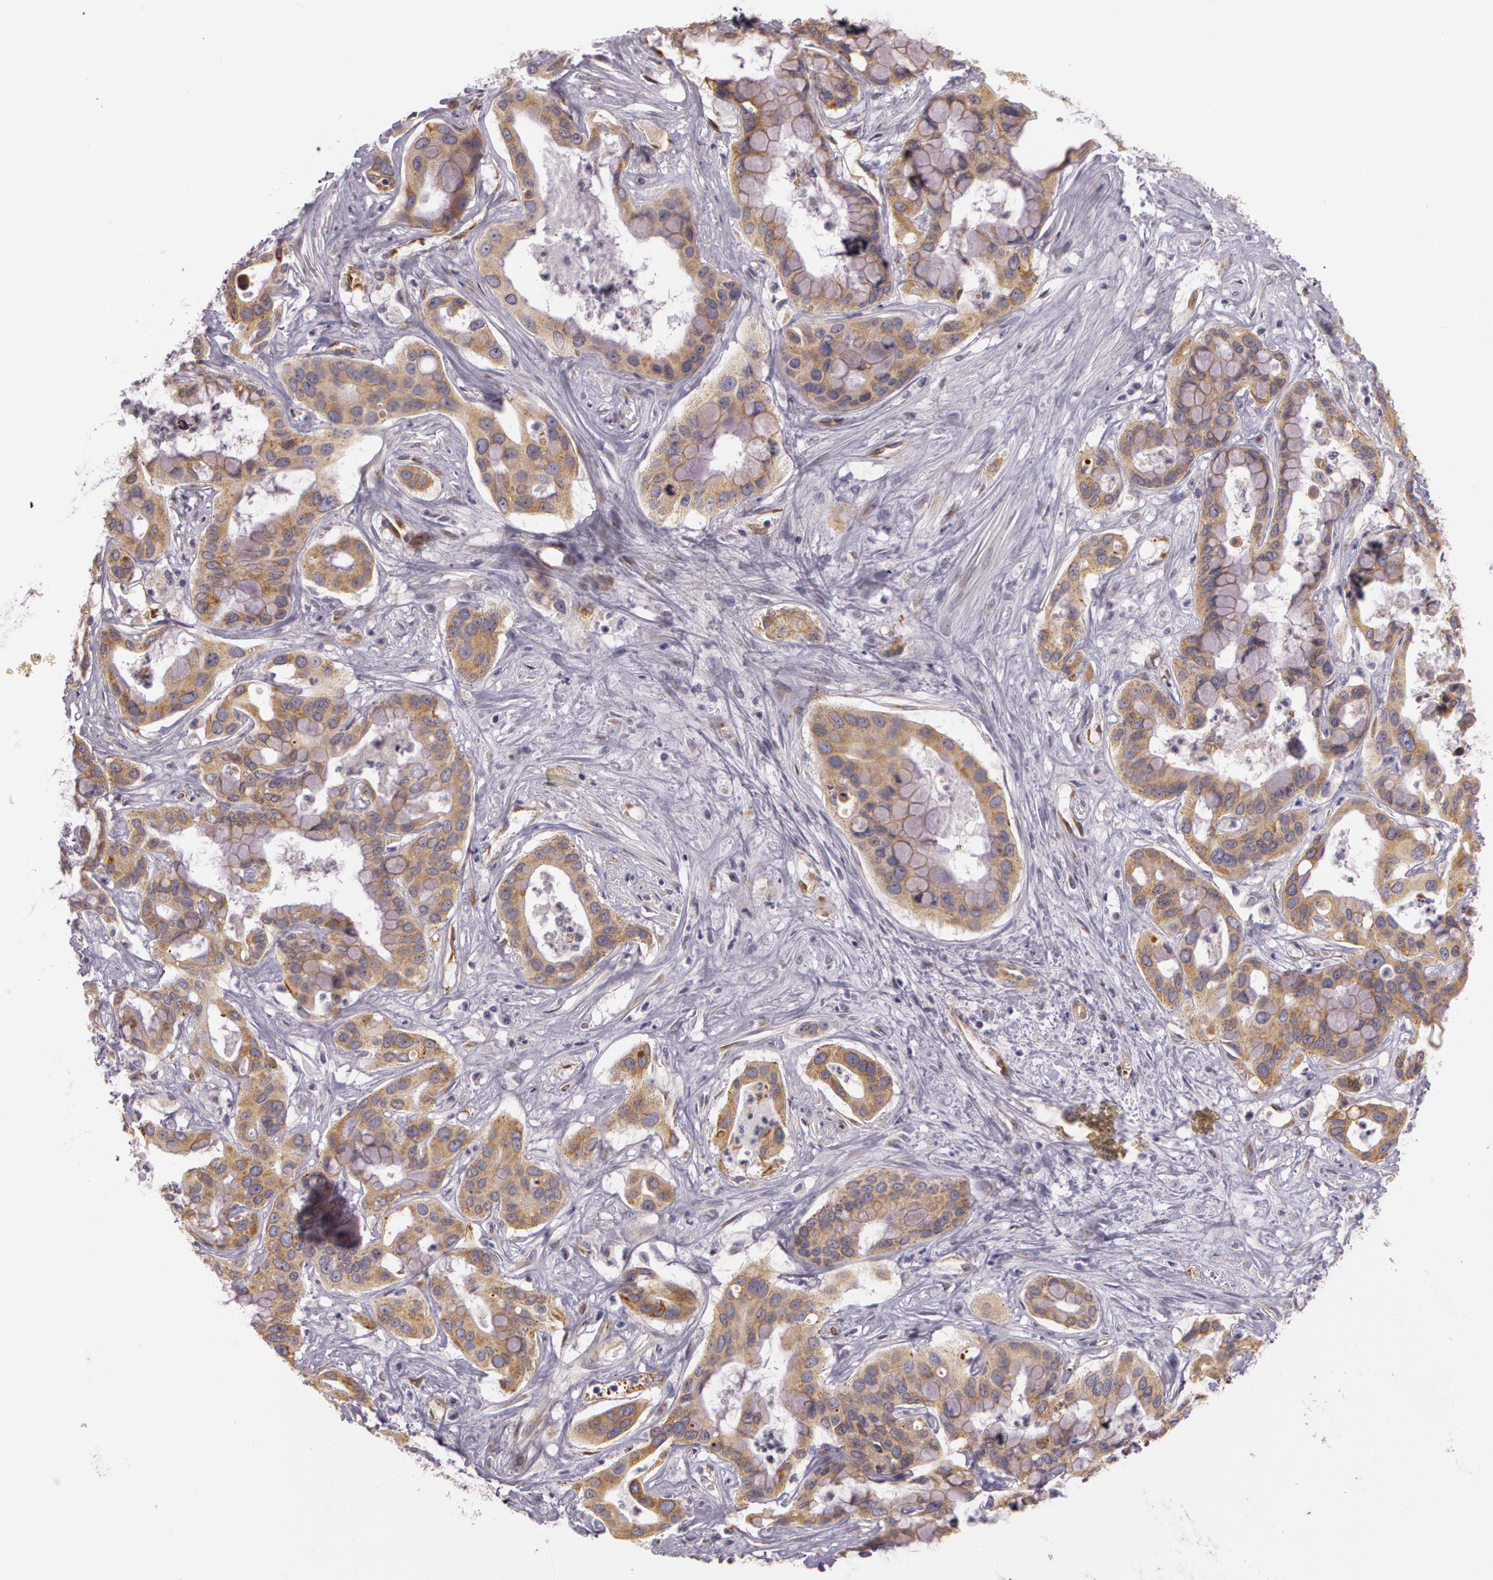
{"staining": {"intensity": "moderate", "quantity": ">75%", "location": "cytoplasmic/membranous"}, "tissue": "liver cancer", "cell_type": "Tumor cells", "image_type": "cancer", "snomed": [{"axis": "morphology", "description": "Cholangiocarcinoma"}, {"axis": "topography", "description": "Liver"}], "caption": "Immunohistochemistry (IHC) staining of liver cholangiocarcinoma, which reveals medium levels of moderate cytoplasmic/membranous positivity in approximately >75% of tumor cells indicating moderate cytoplasmic/membranous protein expression. The staining was performed using DAB (brown) for protein detection and nuclei were counterstained in hematoxylin (blue).", "gene": "APP", "patient": {"sex": "female", "age": 65}}